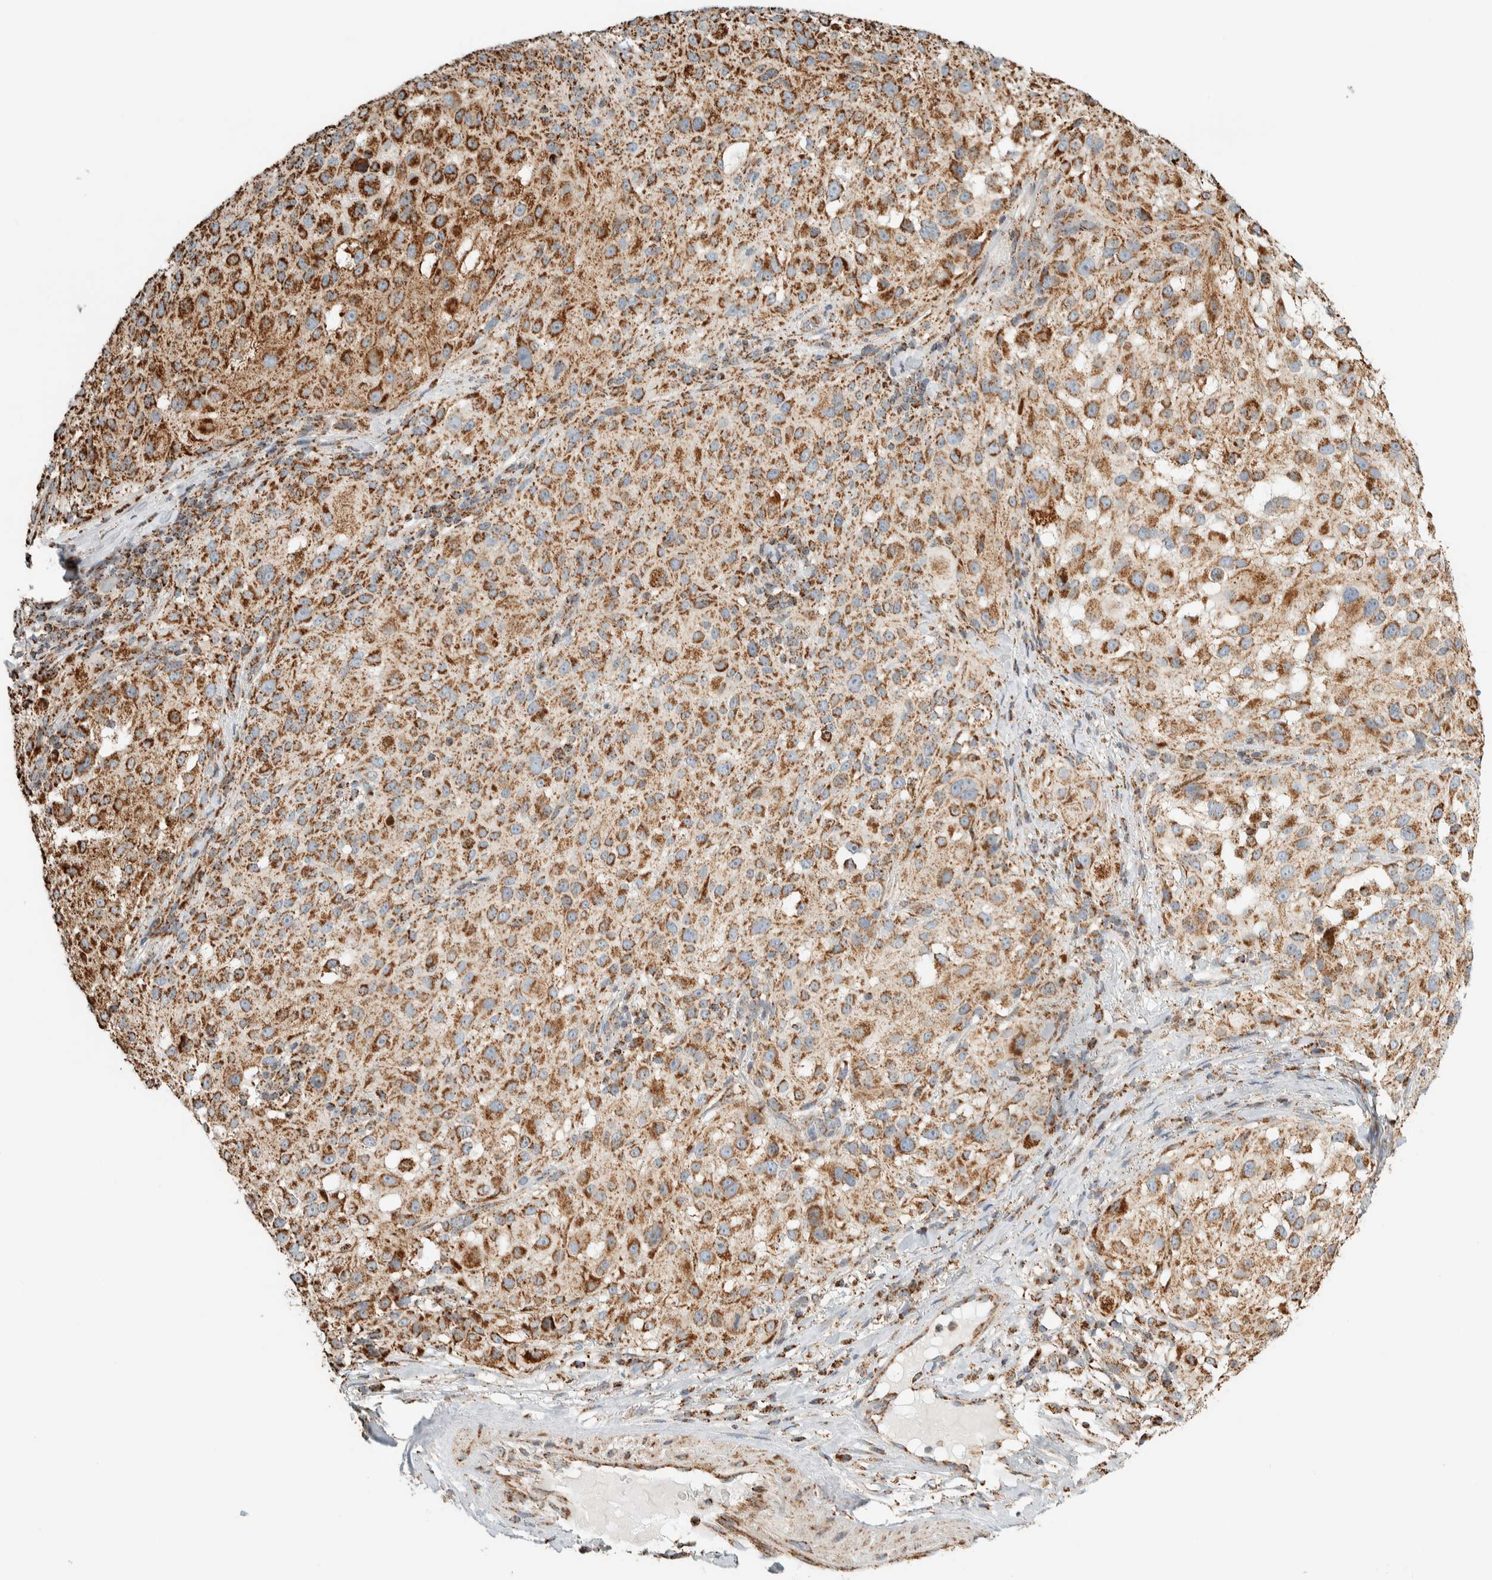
{"staining": {"intensity": "moderate", "quantity": ">75%", "location": "cytoplasmic/membranous"}, "tissue": "melanoma", "cell_type": "Tumor cells", "image_type": "cancer", "snomed": [{"axis": "morphology", "description": "Necrosis, NOS"}, {"axis": "morphology", "description": "Malignant melanoma, NOS"}, {"axis": "topography", "description": "Skin"}], "caption": "Immunohistochemistry (IHC) (DAB (3,3'-diaminobenzidine)) staining of melanoma displays moderate cytoplasmic/membranous protein expression in about >75% of tumor cells. Using DAB (3,3'-diaminobenzidine) (brown) and hematoxylin (blue) stains, captured at high magnification using brightfield microscopy.", "gene": "ZNF454", "patient": {"sex": "female", "age": 87}}